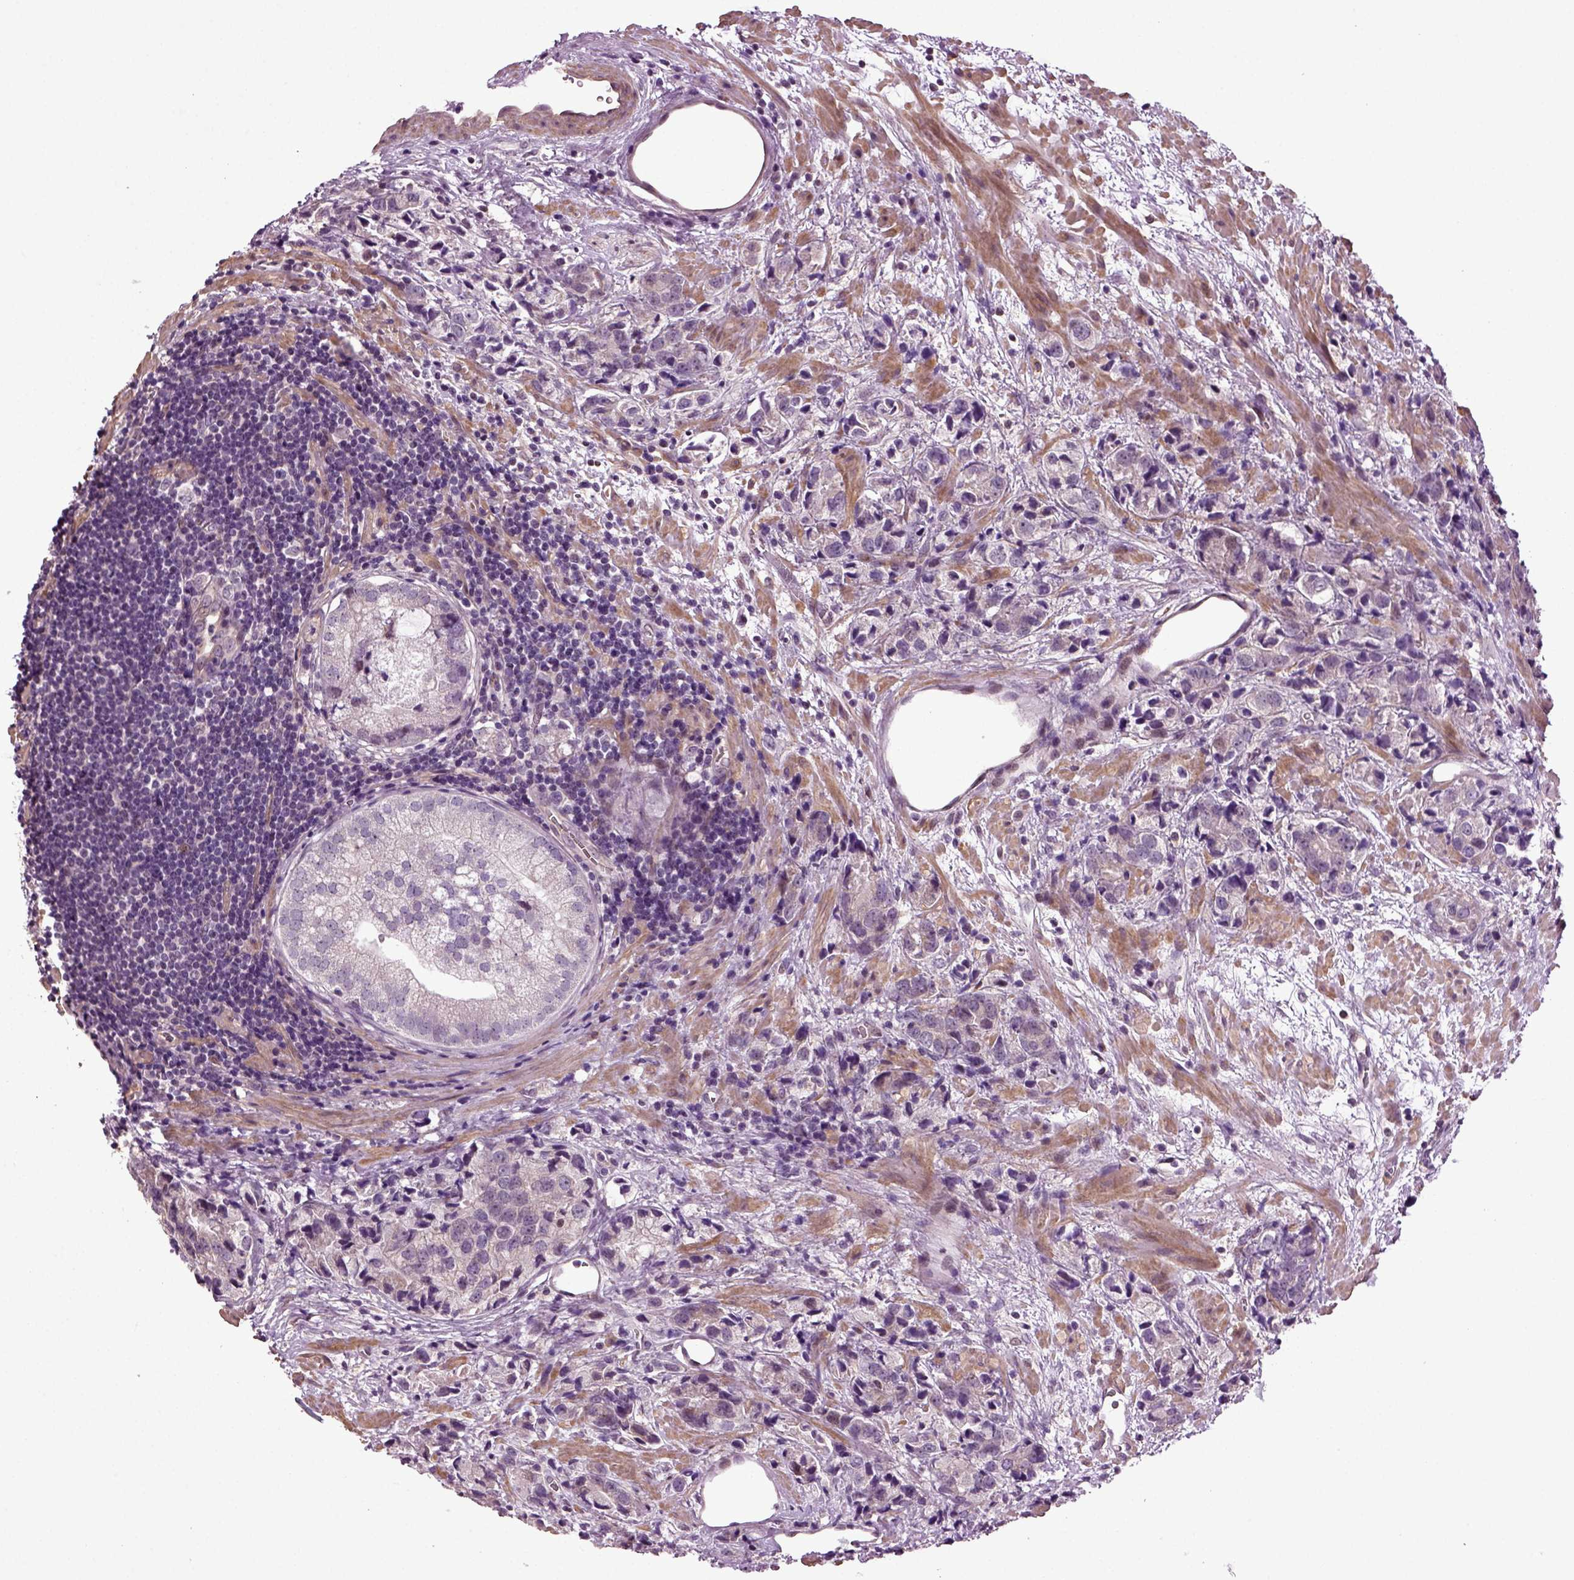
{"staining": {"intensity": "negative", "quantity": "none", "location": "none"}, "tissue": "prostate cancer", "cell_type": "Tumor cells", "image_type": "cancer", "snomed": [{"axis": "morphology", "description": "Adenocarcinoma, NOS"}, {"axis": "topography", "description": "Prostate and seminal vesicle, NOS"}], "caption": "Tumor cells show no significant protein expression in adenocarcinoma (prostate).", "gene": "HAGHL", "patient": {"sex": "male", "age": 63}}